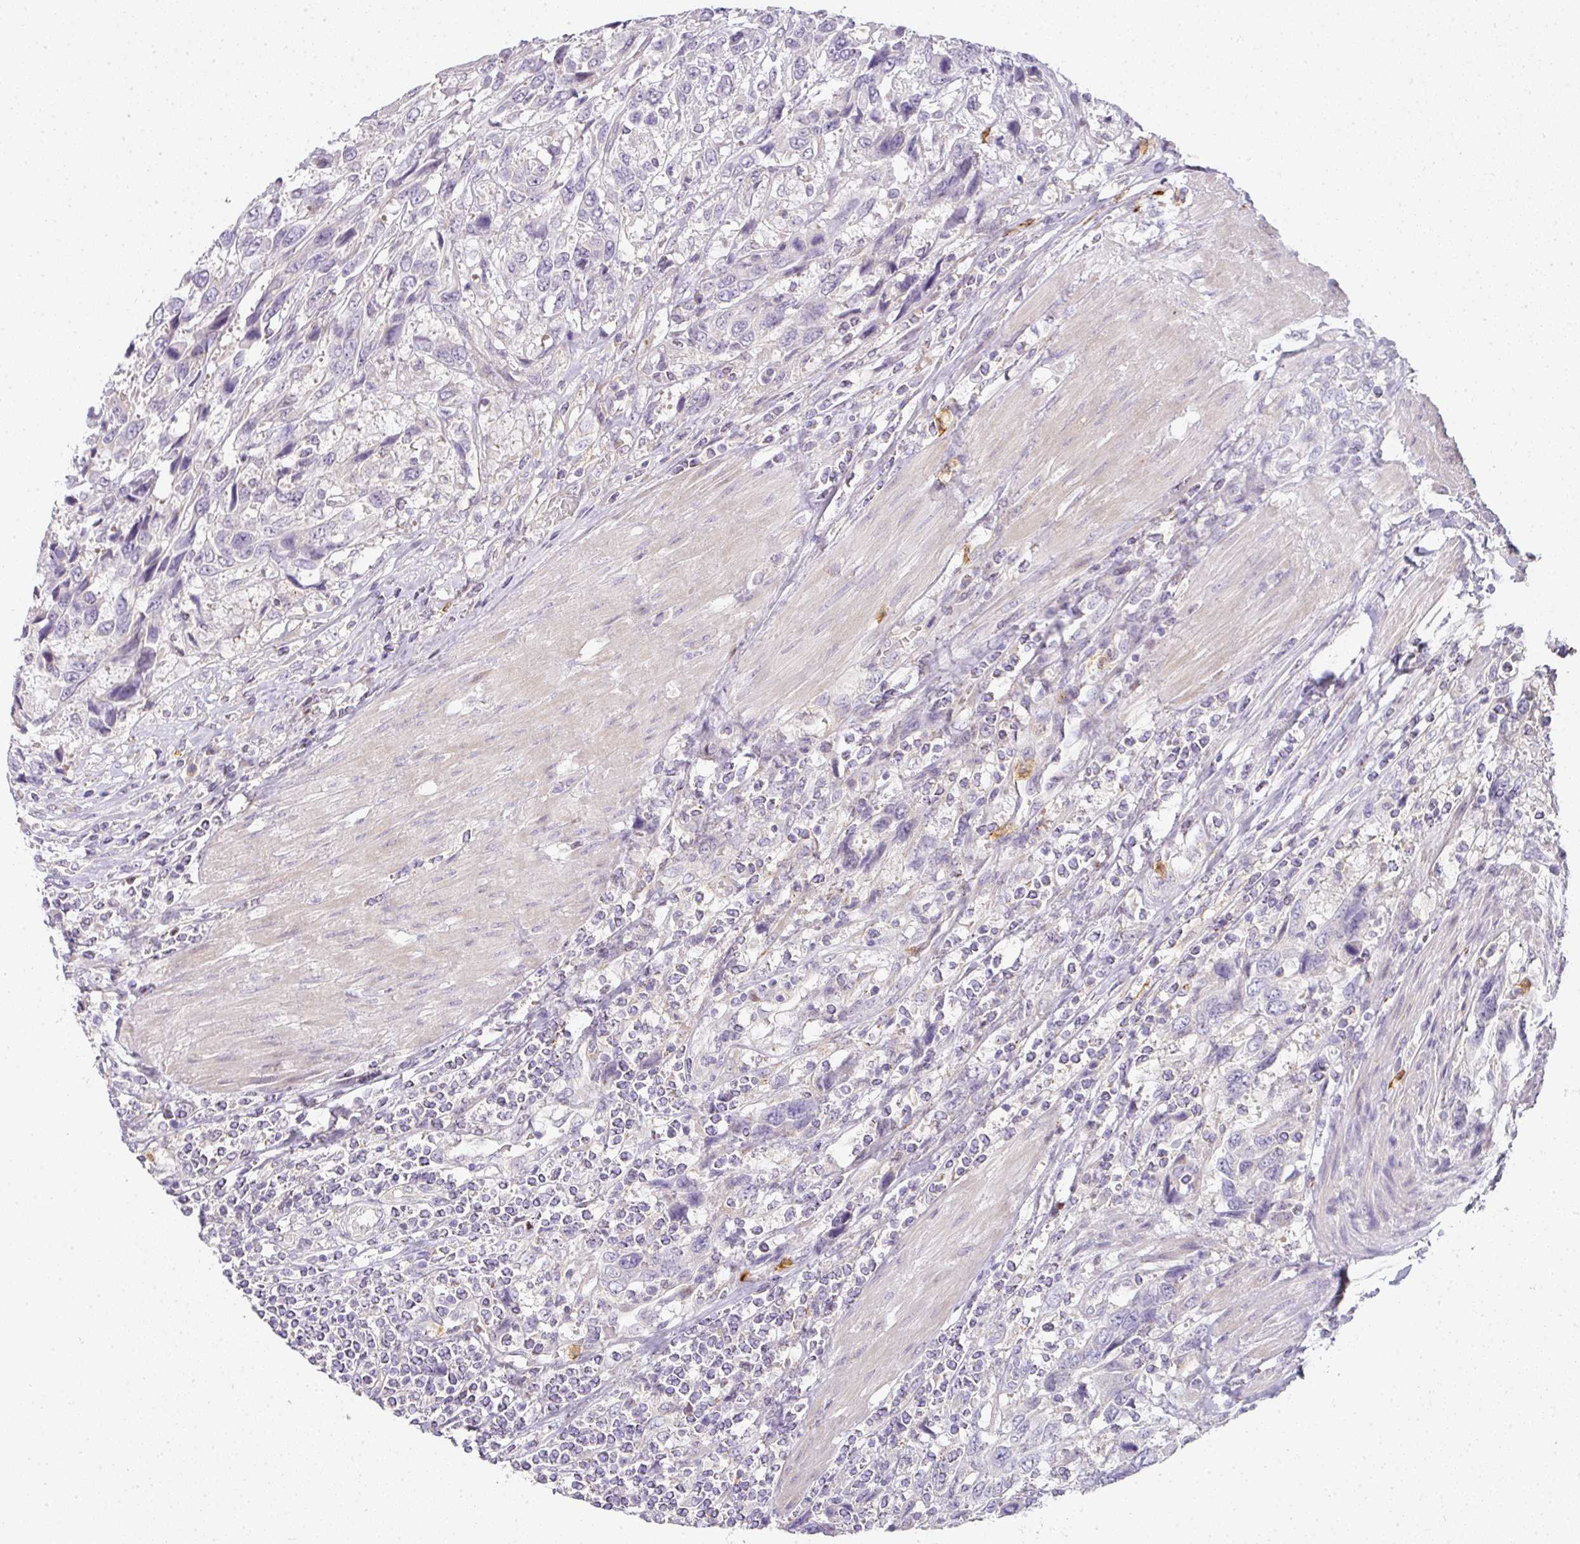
{"staining": {"intensity": "negative", "quantity": "none", "location": "none"}, "tissue": "urothelial cancer", "cell_type": "Tumor cells", "image_type": "cancer", "snomed": [{"axis": "morphology", "description": "Urothelial carcinoma, High grade"}, {"axis": "topography", "description": "Urinary bladder"}], "caption": "Tumor cells show no significant positivity in urothelial cancer.", "gene": "HHEX", "patient": {"sex": "female", "age": 70}}